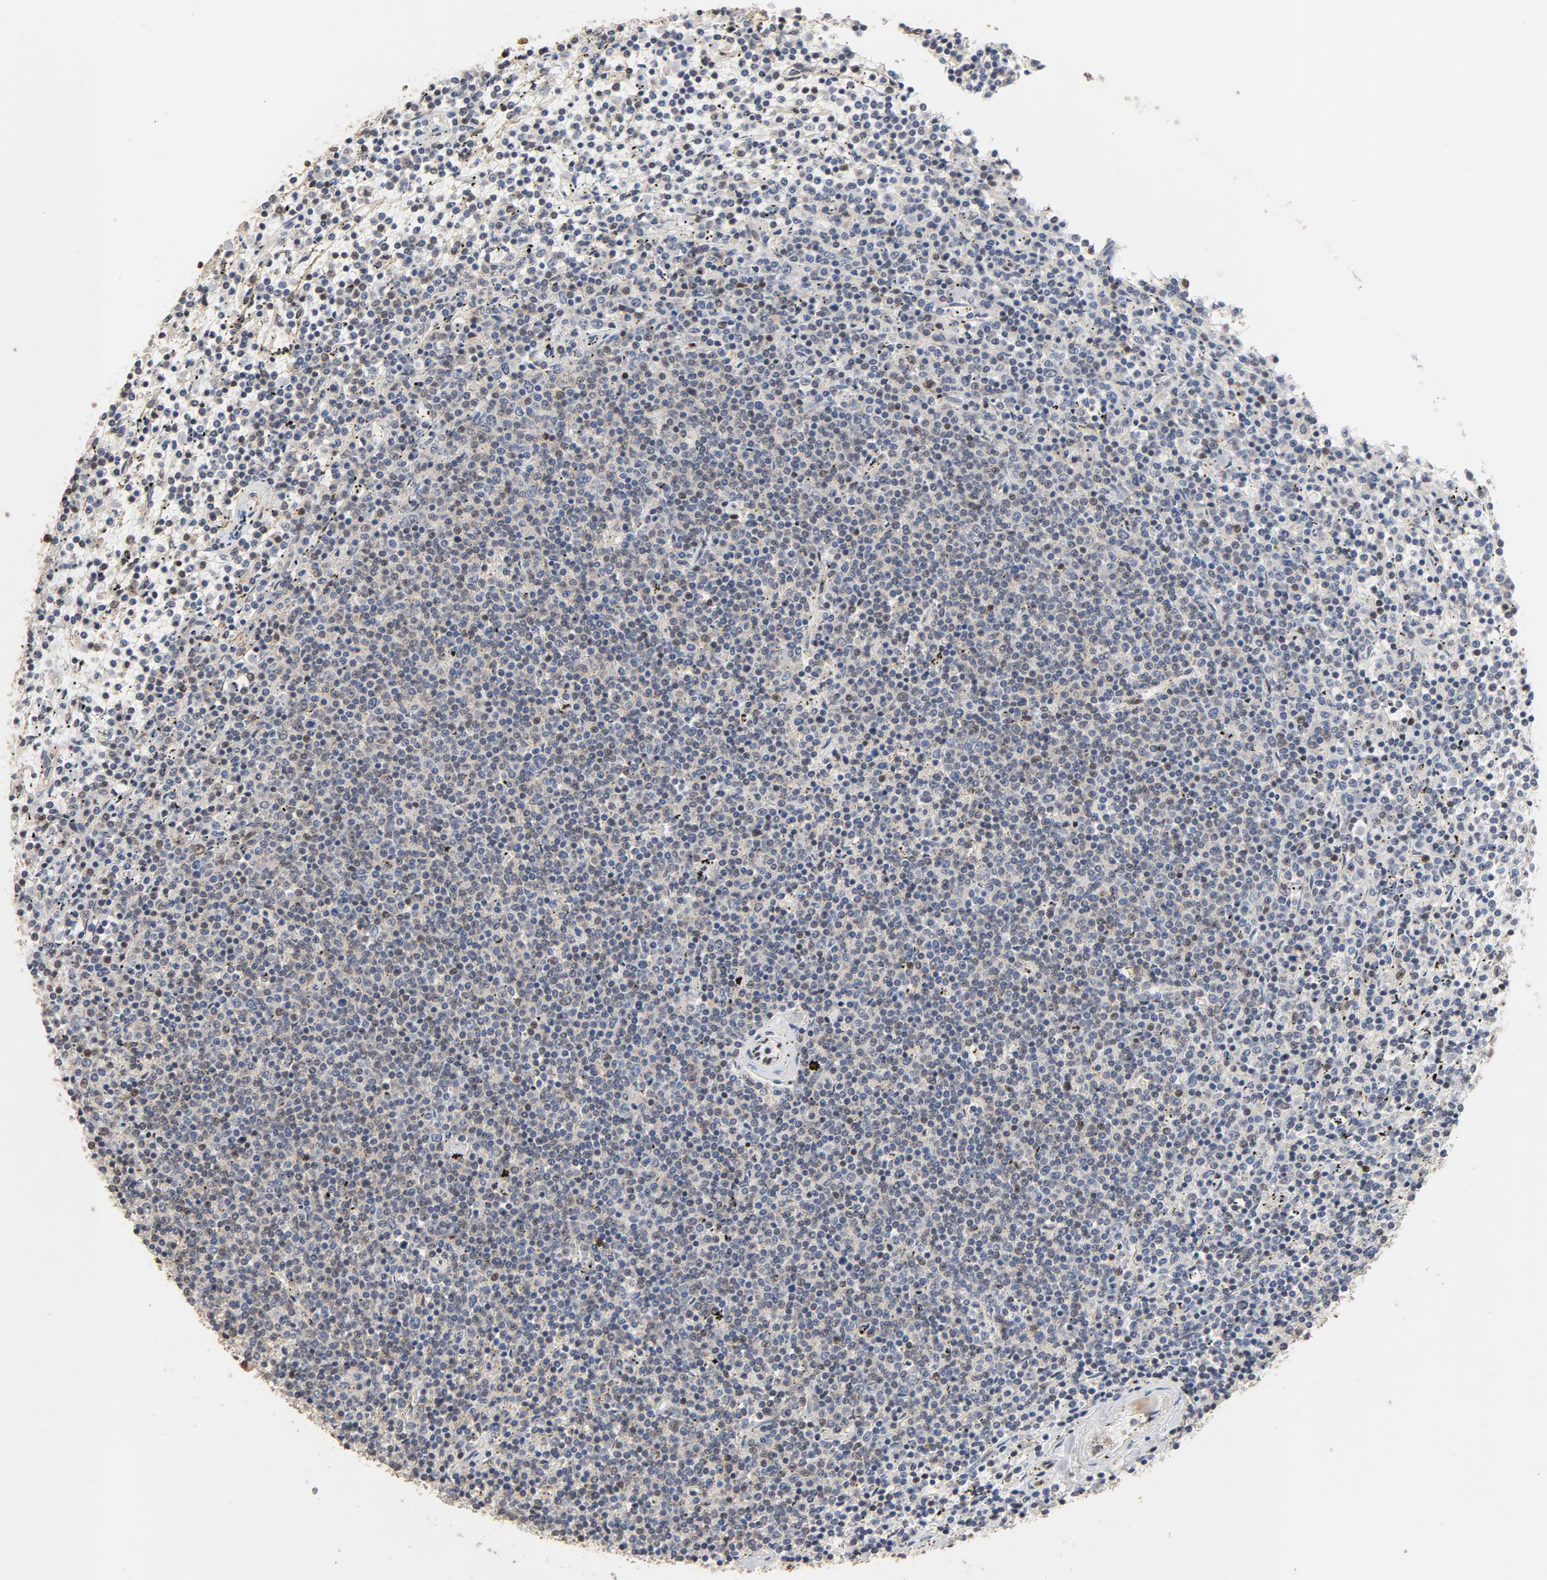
{"staining": {"intensity": "moderate", "quantity": "25%-75%", "location": "nuclear"}, "tissue": "lymphoma", "cell_type": "Tumor cells", "image_type": "cancer", "snomed": [{"axis": "morphology", "description": "Malignant lymphoma, non-Hodgkin's type, Low grade"}, {"axis": "topography", "description": "Spleen"}], "caption": "Moderate nuclear protein positivity is present in about 25%-75% of tumor cells in lymphoma. (brown staining indicates protein expression, while blue staining denotes nuclei).", "gene": "TP53RK", "patient": {"sex": "female", "age": 50}}